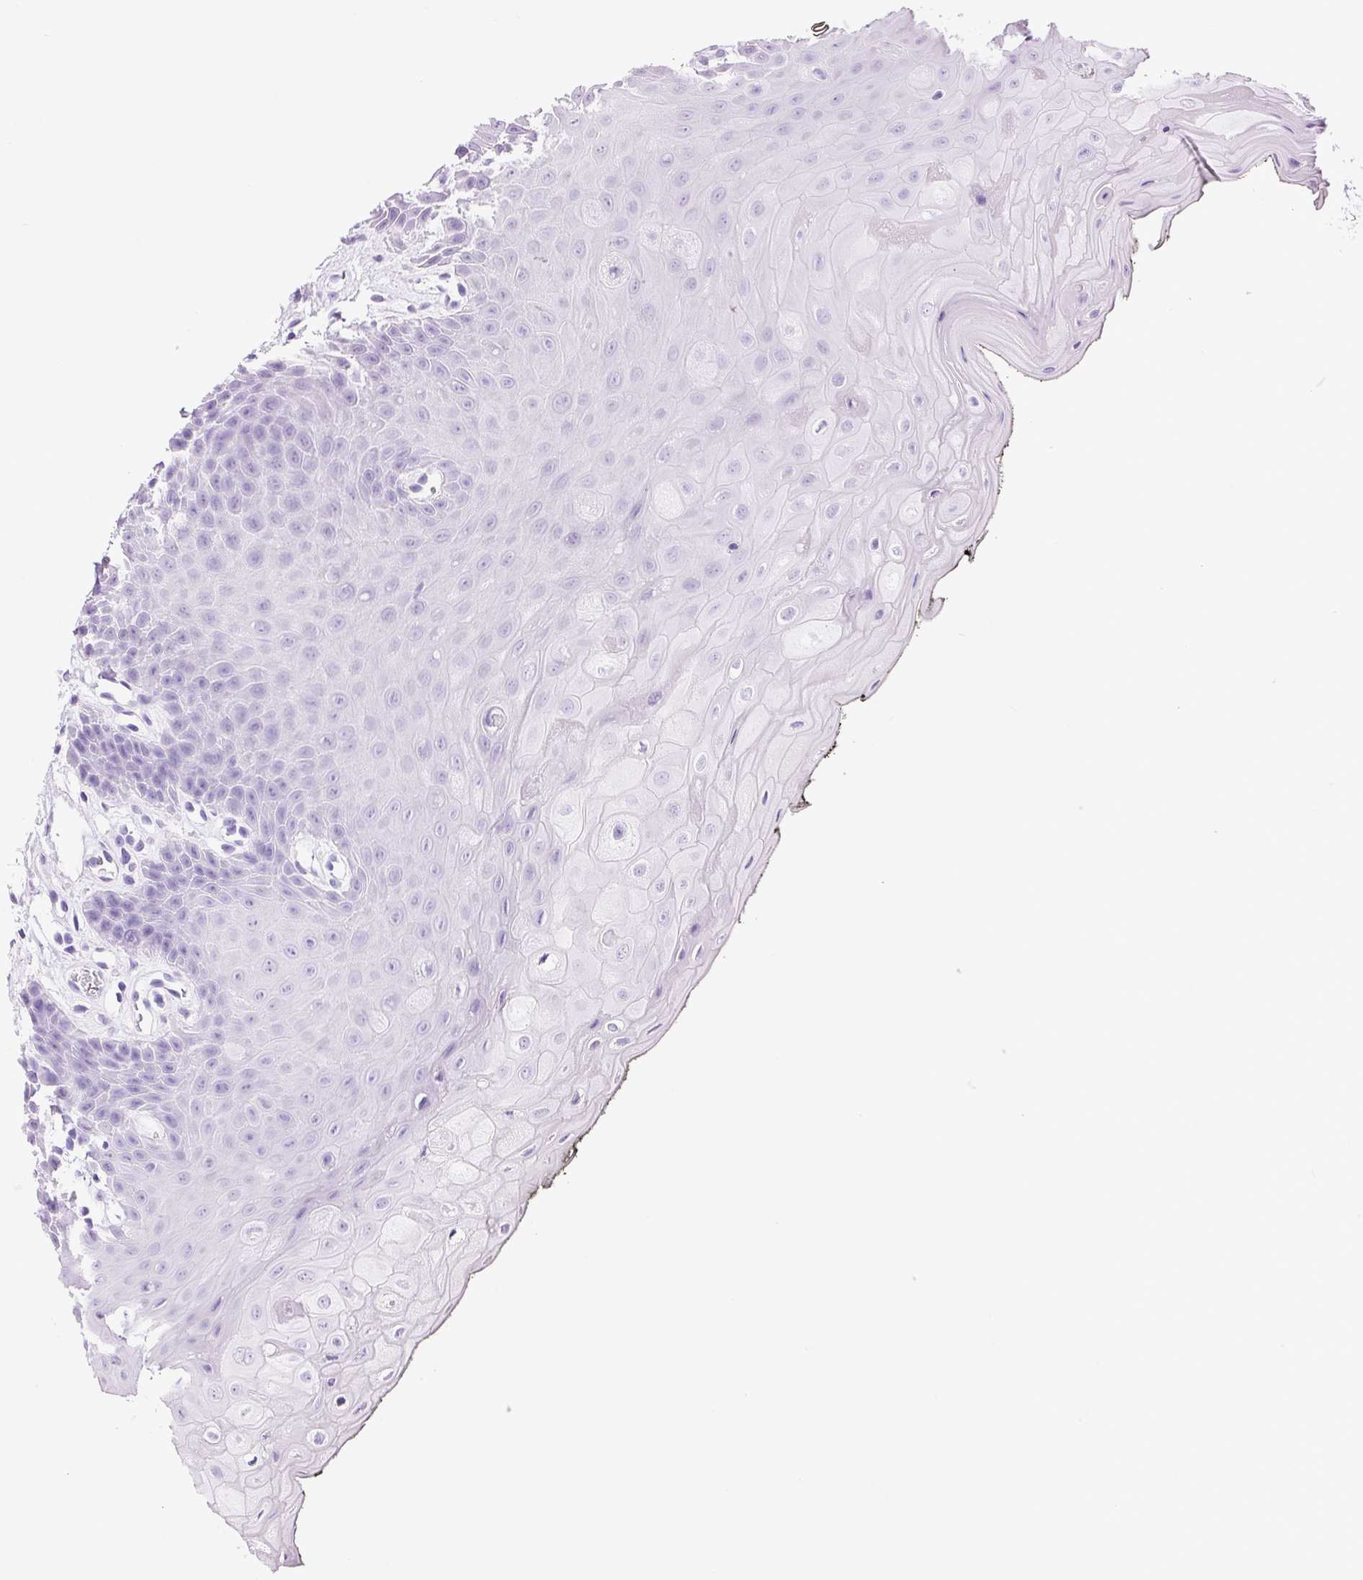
{"staining": {"intensity": "negative", "quantity": "none", "location": "none"}, "tissue": "oral mucosa", "cell_type": "Squamous epithelial cells", "image_type": "normal", "snomed": [{"axis": "morphology", "description": "Normal tissue, NOS"}, {"axis": "topography", "description": "Oral tissue"}, {"axis": "topography", "description": "Tounge, NOS"}], "caption": "There is no significant staining in squamous epithelial cells of oral mucosa. (DAB immunohistochemistry, high magnification).", "gene": "ADSS1", "patient": {"sex": "female", "age": 59}}